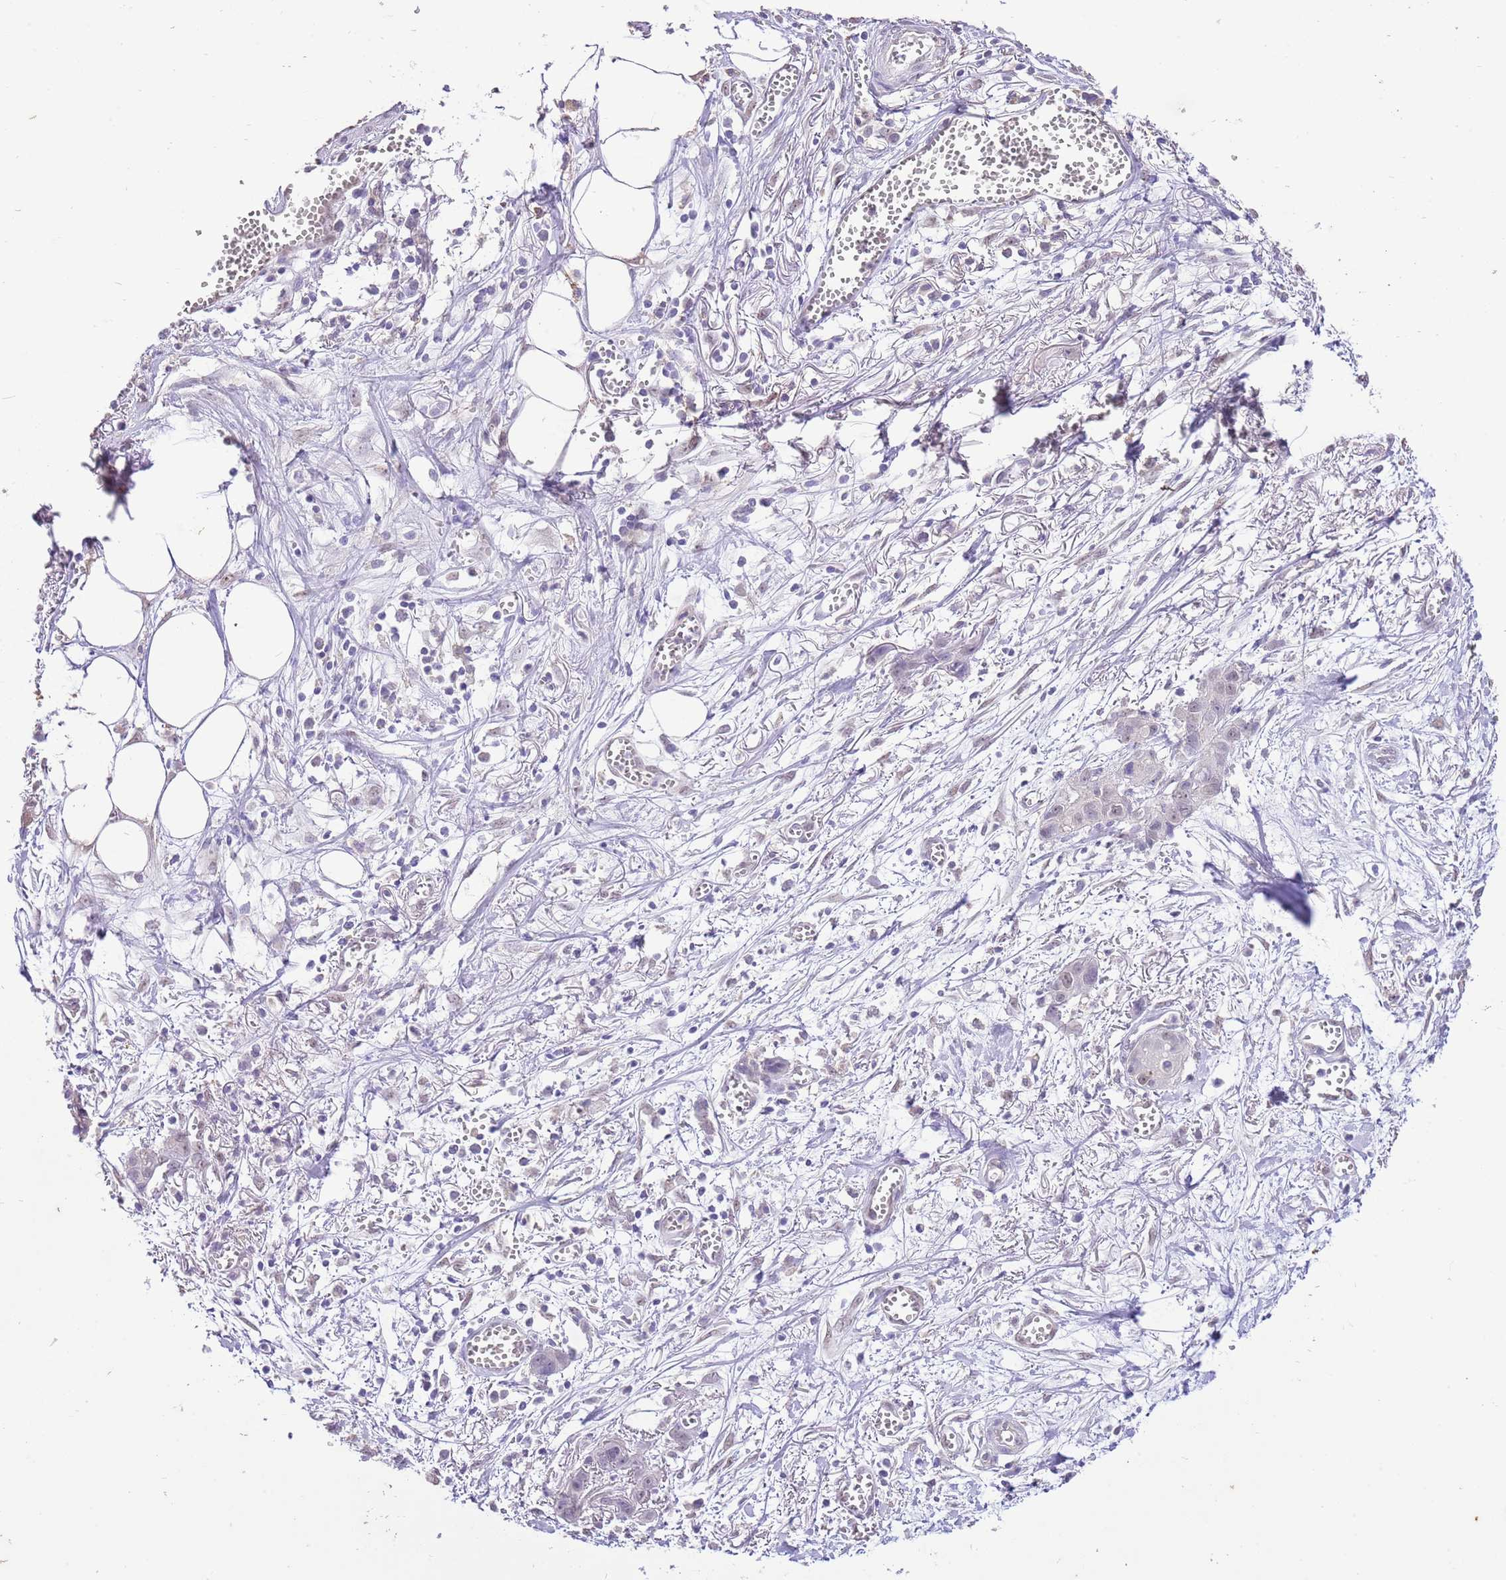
{"staining": {"intensity": "weak", "quantity": "<25%", "location": "nuclear"}, "tissue": "ovarian cancer", "cell_type": "Tumor cells", "image_type": "cancer", "snomed": [{"axis": "morphology", "description": "Cystadenocarcinoma, mucinous, NOS"}, {"axis": "topography", "description": "Ovary"}], "caption": "Protein analysis of ovarian cancer (mucinous cystadenocarcinoma) displays no significant expression in tumor cells. Brightfield microscopy of IHC stained with DAB (3,3'-diaminobenzidine) (brown) and hematoxylin (blue), captured at high magnification.", "gene": "IZUMO4", "patient": {"sex": "female", "age": 70}}